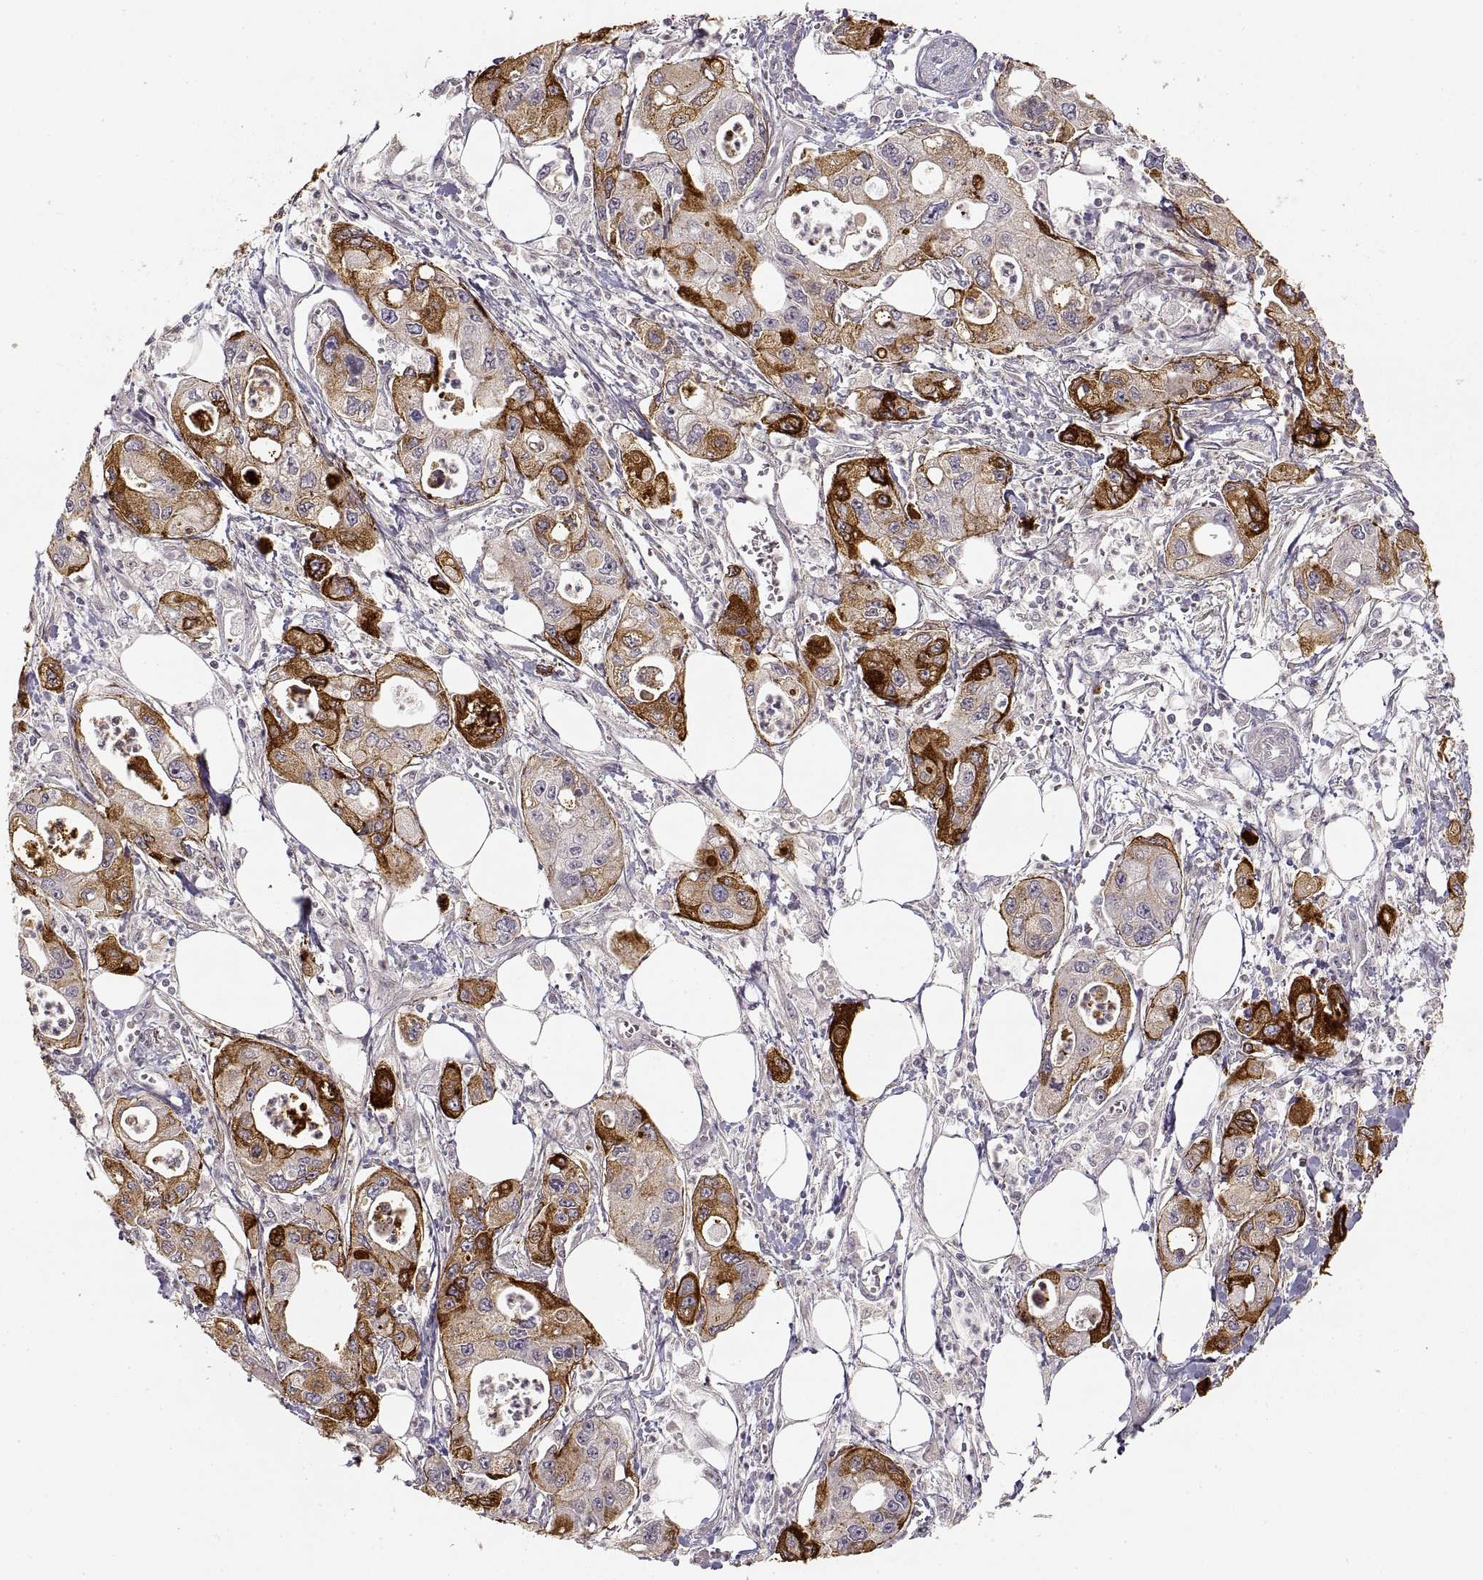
{"staining": {"intensity": "strong", "quantity": "25%-75%", "location": "cytoplasmic/membranous"}, "tissue": "pancreatic cancer", "cell_type": "Tumor cells", "image_type": "cancer", "snomed": [{"axis": "morphology", "description": "Adenocarcinoma, NOS"}, {"axis": "topography", "description": "Pancreas"}], "caption": "Immunohistochemistry (IHC) (DAB) staining of adenocarcinoma (pancreatic) exhibits strong cytoplasmic/membranous protein staining in approximately 25%-75% of tumor cells.", "gene": "LAMC2", "patient": {"sex": "male", "age": 70}}